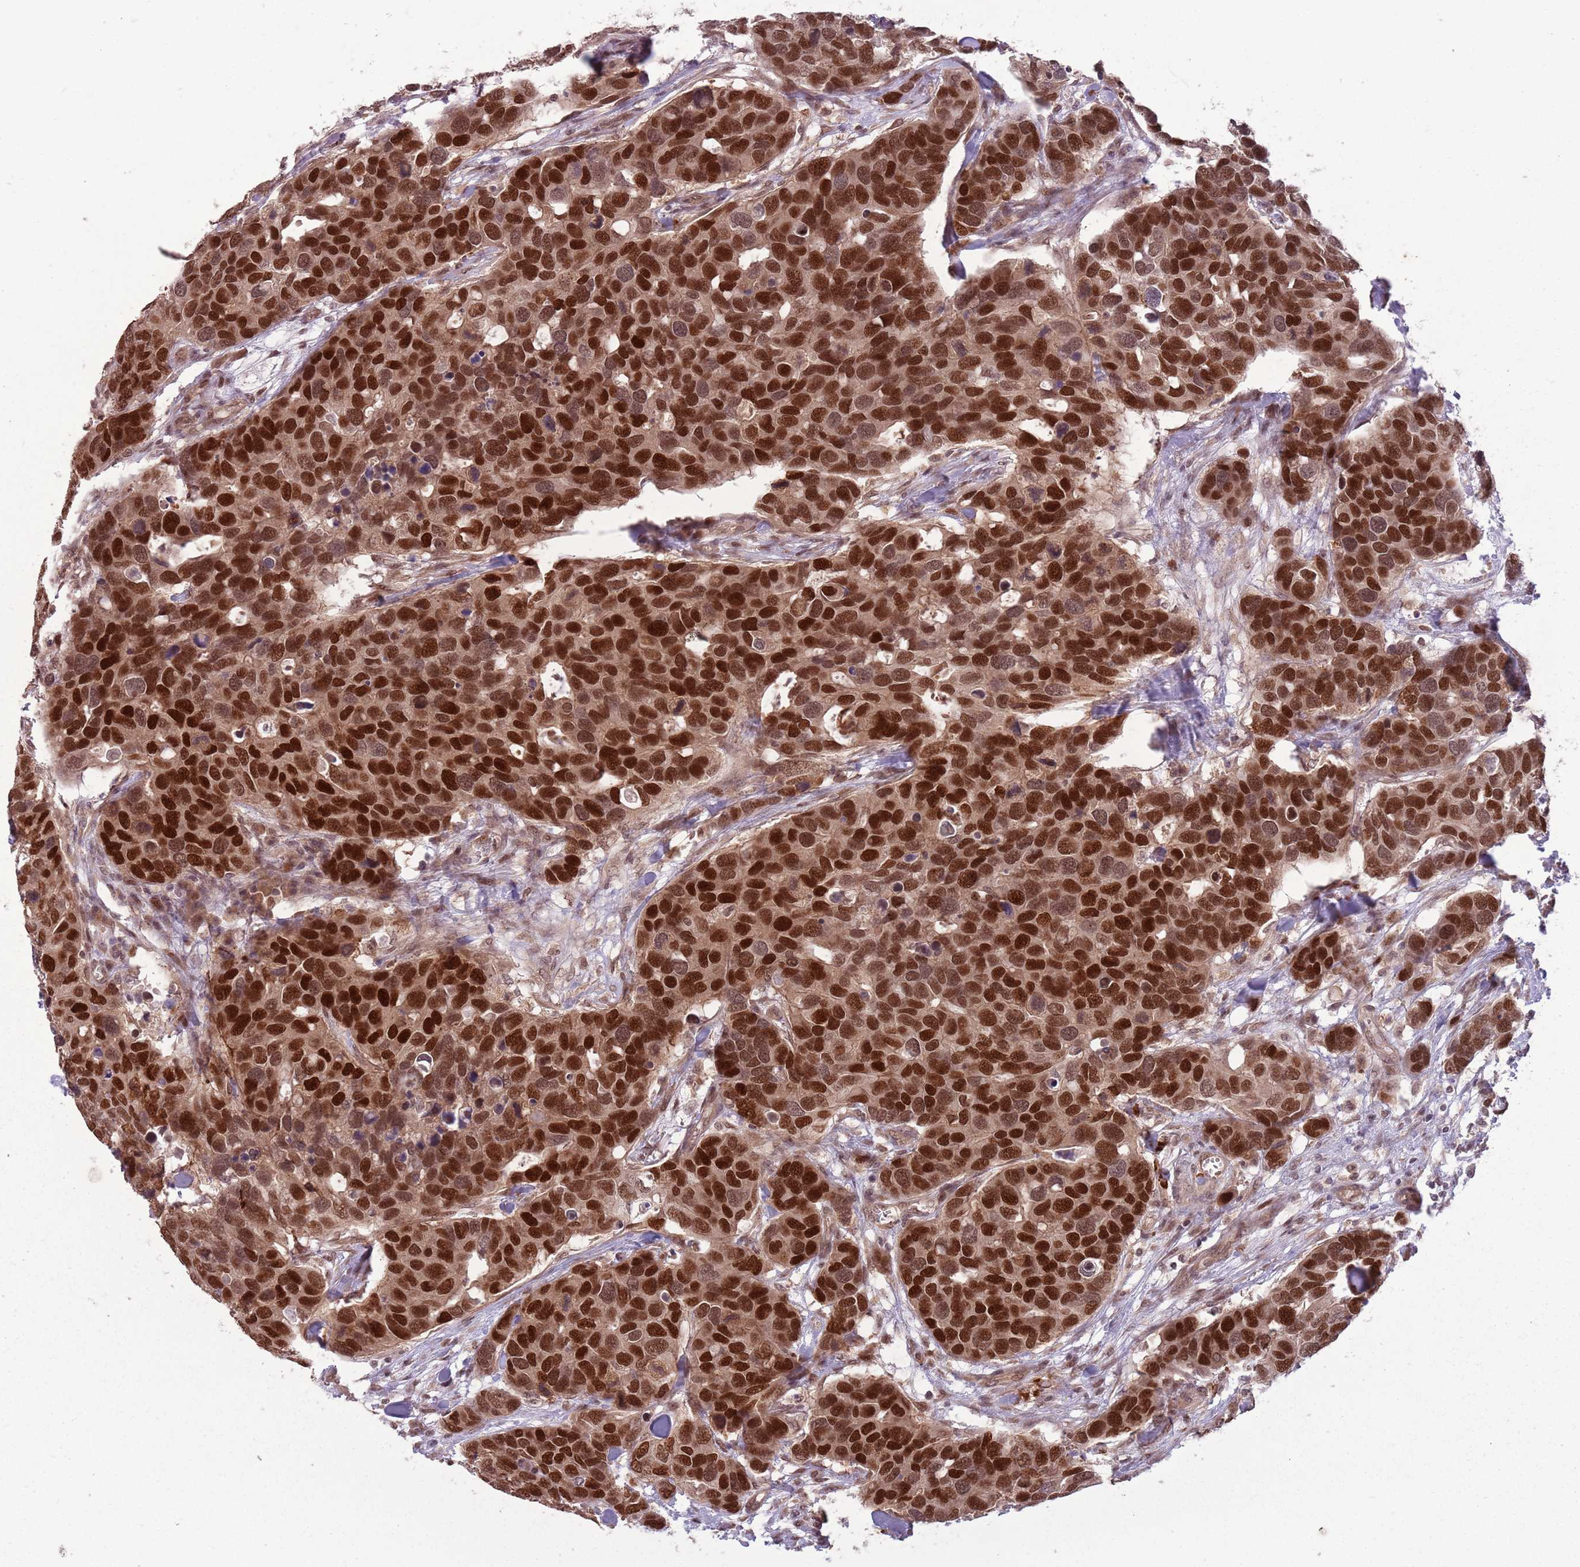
{"staining": {"intensity": "strong", "quantity": ">75%", "location": "cytoplasmic/membranous,nuclear"}, "tissue": "breast cancer", "cell_type": "Tumor cells", "image_type": "cancer", "snomed": [{"axis": "morphology", "description": "Duct carcinoma"}, {"axis": "topography", "description": "Breast"}], "caption": "This photomicrograph reveals IHC staining of infiltrating ductal carcinoma (breast), with high strong cytoplasmic/membranous and nuclear positivity in about >75% of tumor cells.", "gene": "ADAMTS3", "patient": {"sex": "female", "age": 83}}